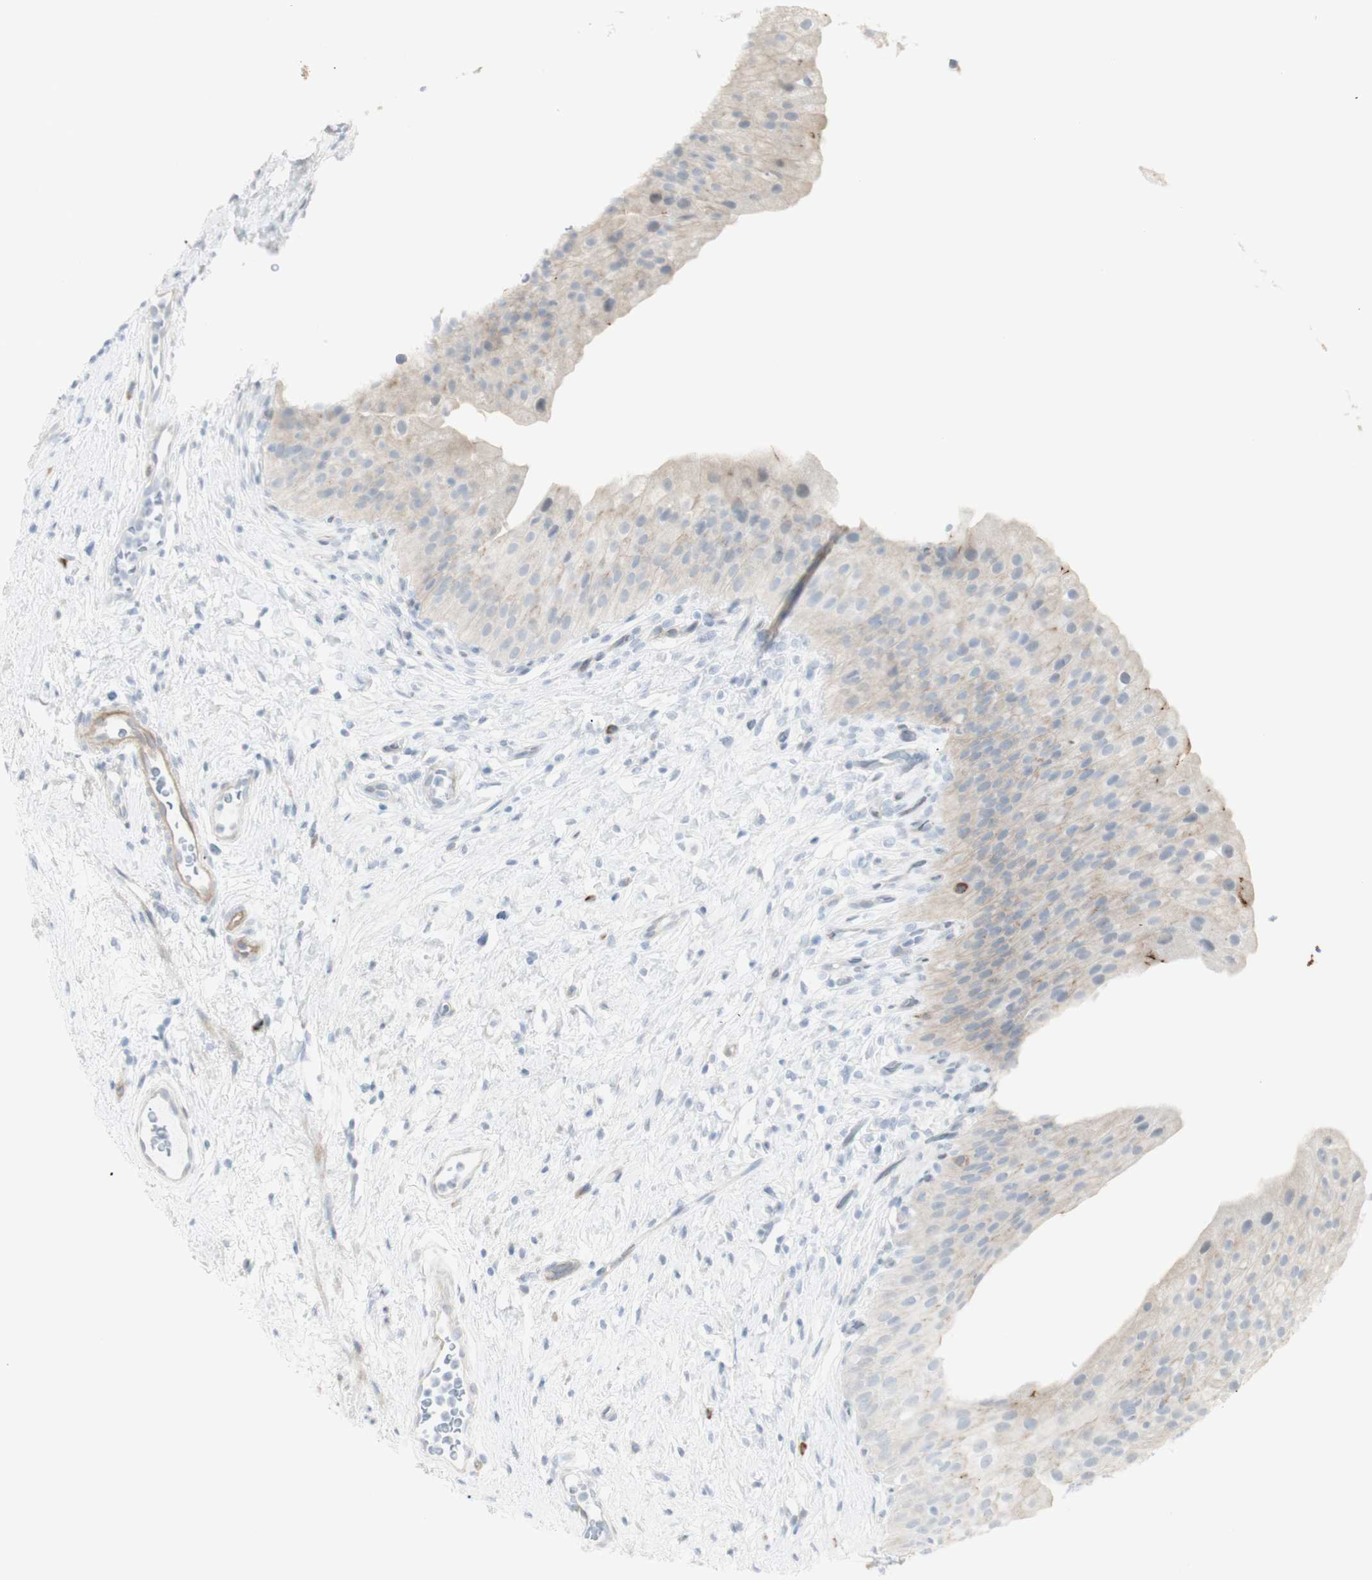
{"staining": {"intensity": "weak", "quantity": "25%-75%", "location": "cytoplasmic/membranous"}, "tissue": "urinary bladder", "cell_type": "Urothelial cells", "image_type": "normal", "snomed": [{"axis": "morphology", "description": "Normal tissue, NOS"}, {"axis": "morphology", "description": "Urothelial carcinoma, High grade"}, {"axis": "topography", "description": "Urinary bladder"}], "caption": "This micrograph demonstrates IHC staining of benign human urinary bladder, with low weak cytoplasmic/membranous expression in about 25%-75% of urothelial cells.", "gene": "NDST4", "patient": {"sex": "male", "age": 46}}